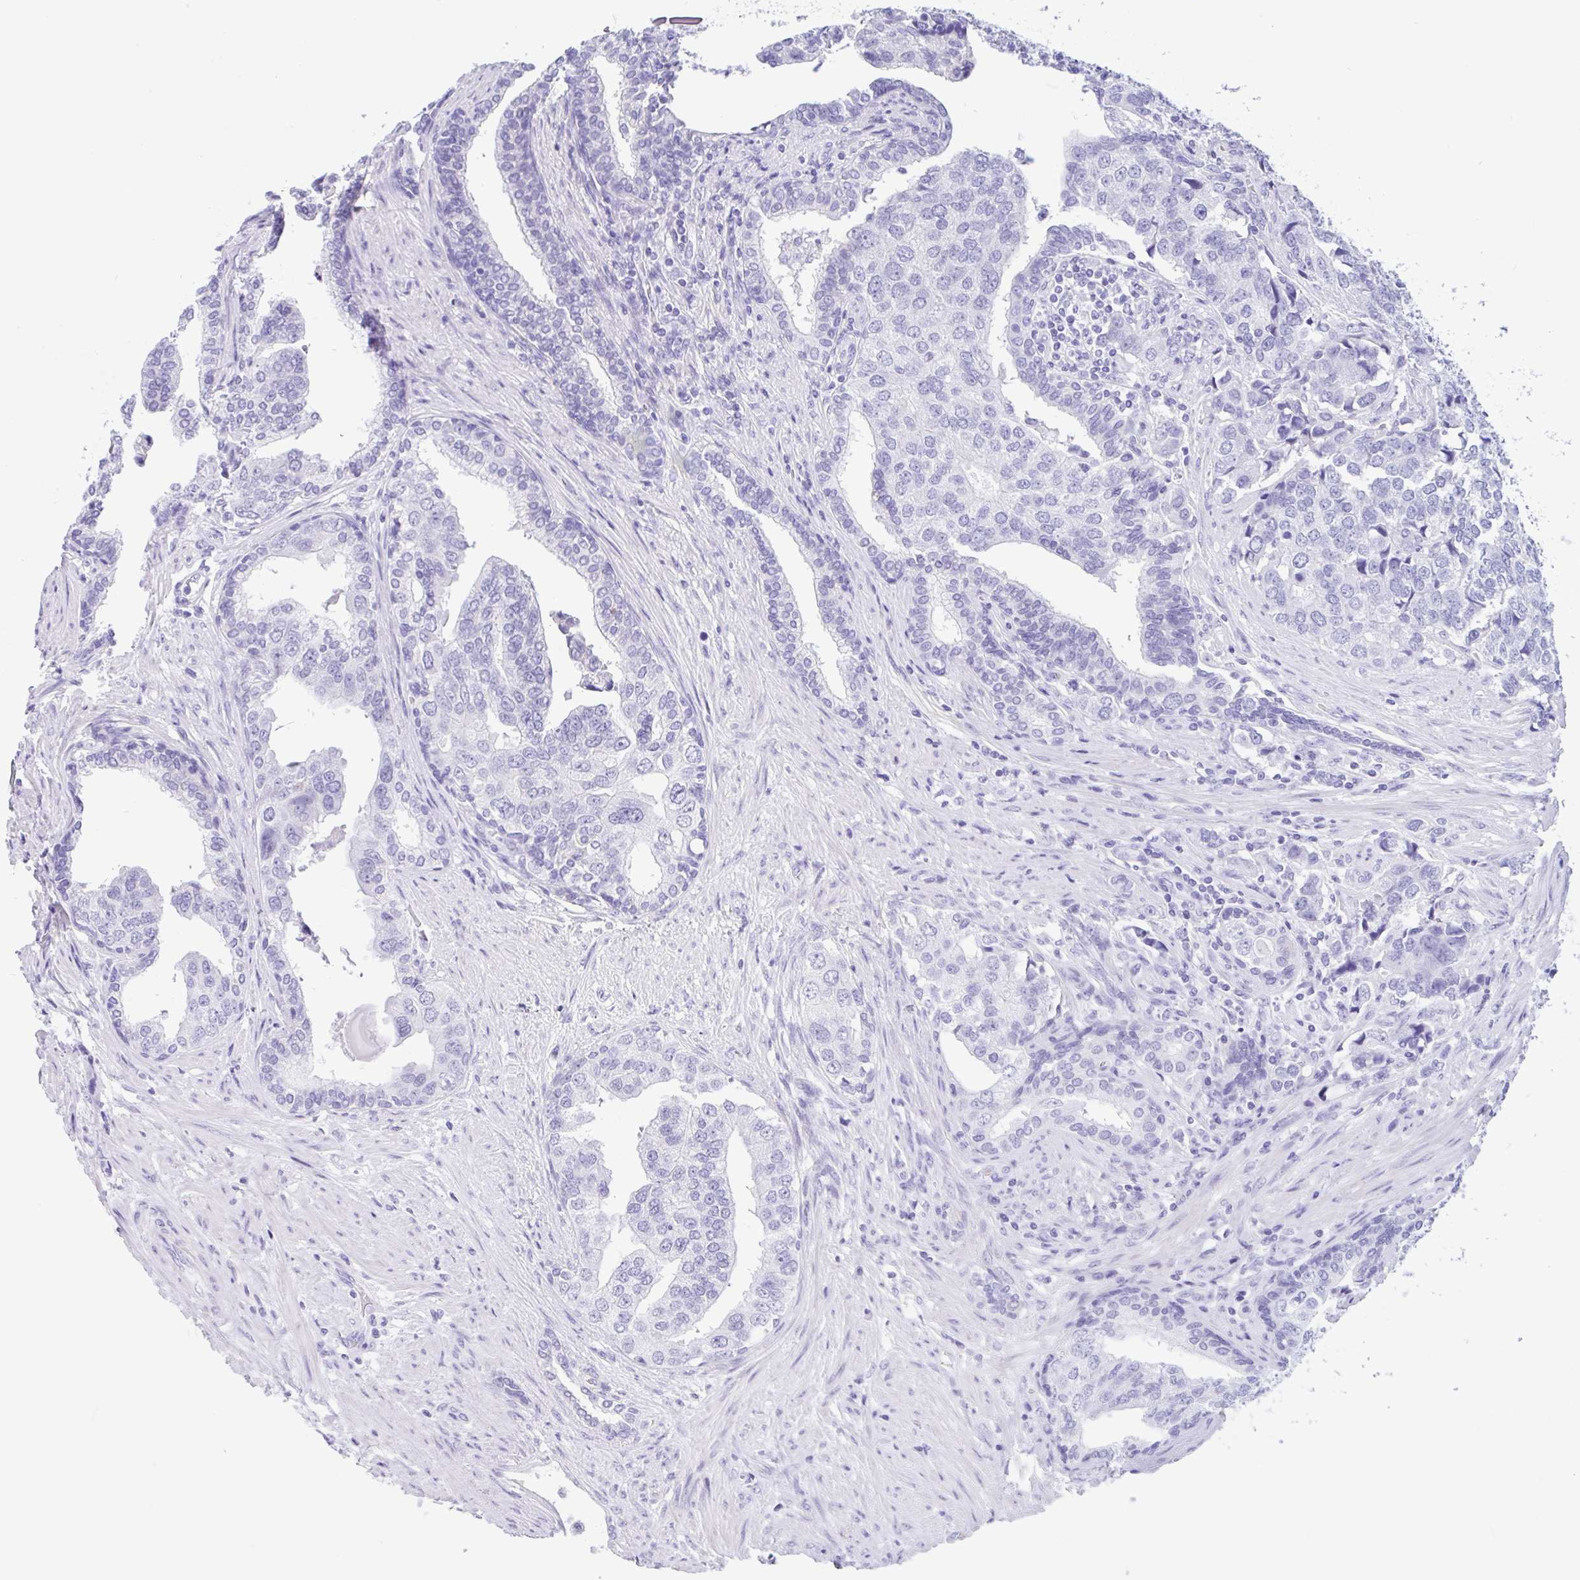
{"staining": {"intensity": "negative", "quantity": "none", "location": "none"}, "tissue": "prostate cancer", "cell_type": "Tumor cells", "image_type": "cancer", "snomed": [{"axis": "morphology", "description": "Adenocarcinoma, High grade"}, {"axis": "topography", "description": "Prostate"}], "caption": "High-grade adenocarcinoma (prostate) was stained to show a protein in brown. There is no significant expression in tumor cells. (DAB immunohistochemistry, high magnification).", "gene": "OR4N4", "patient": {"sex": "male", "age": 68}}